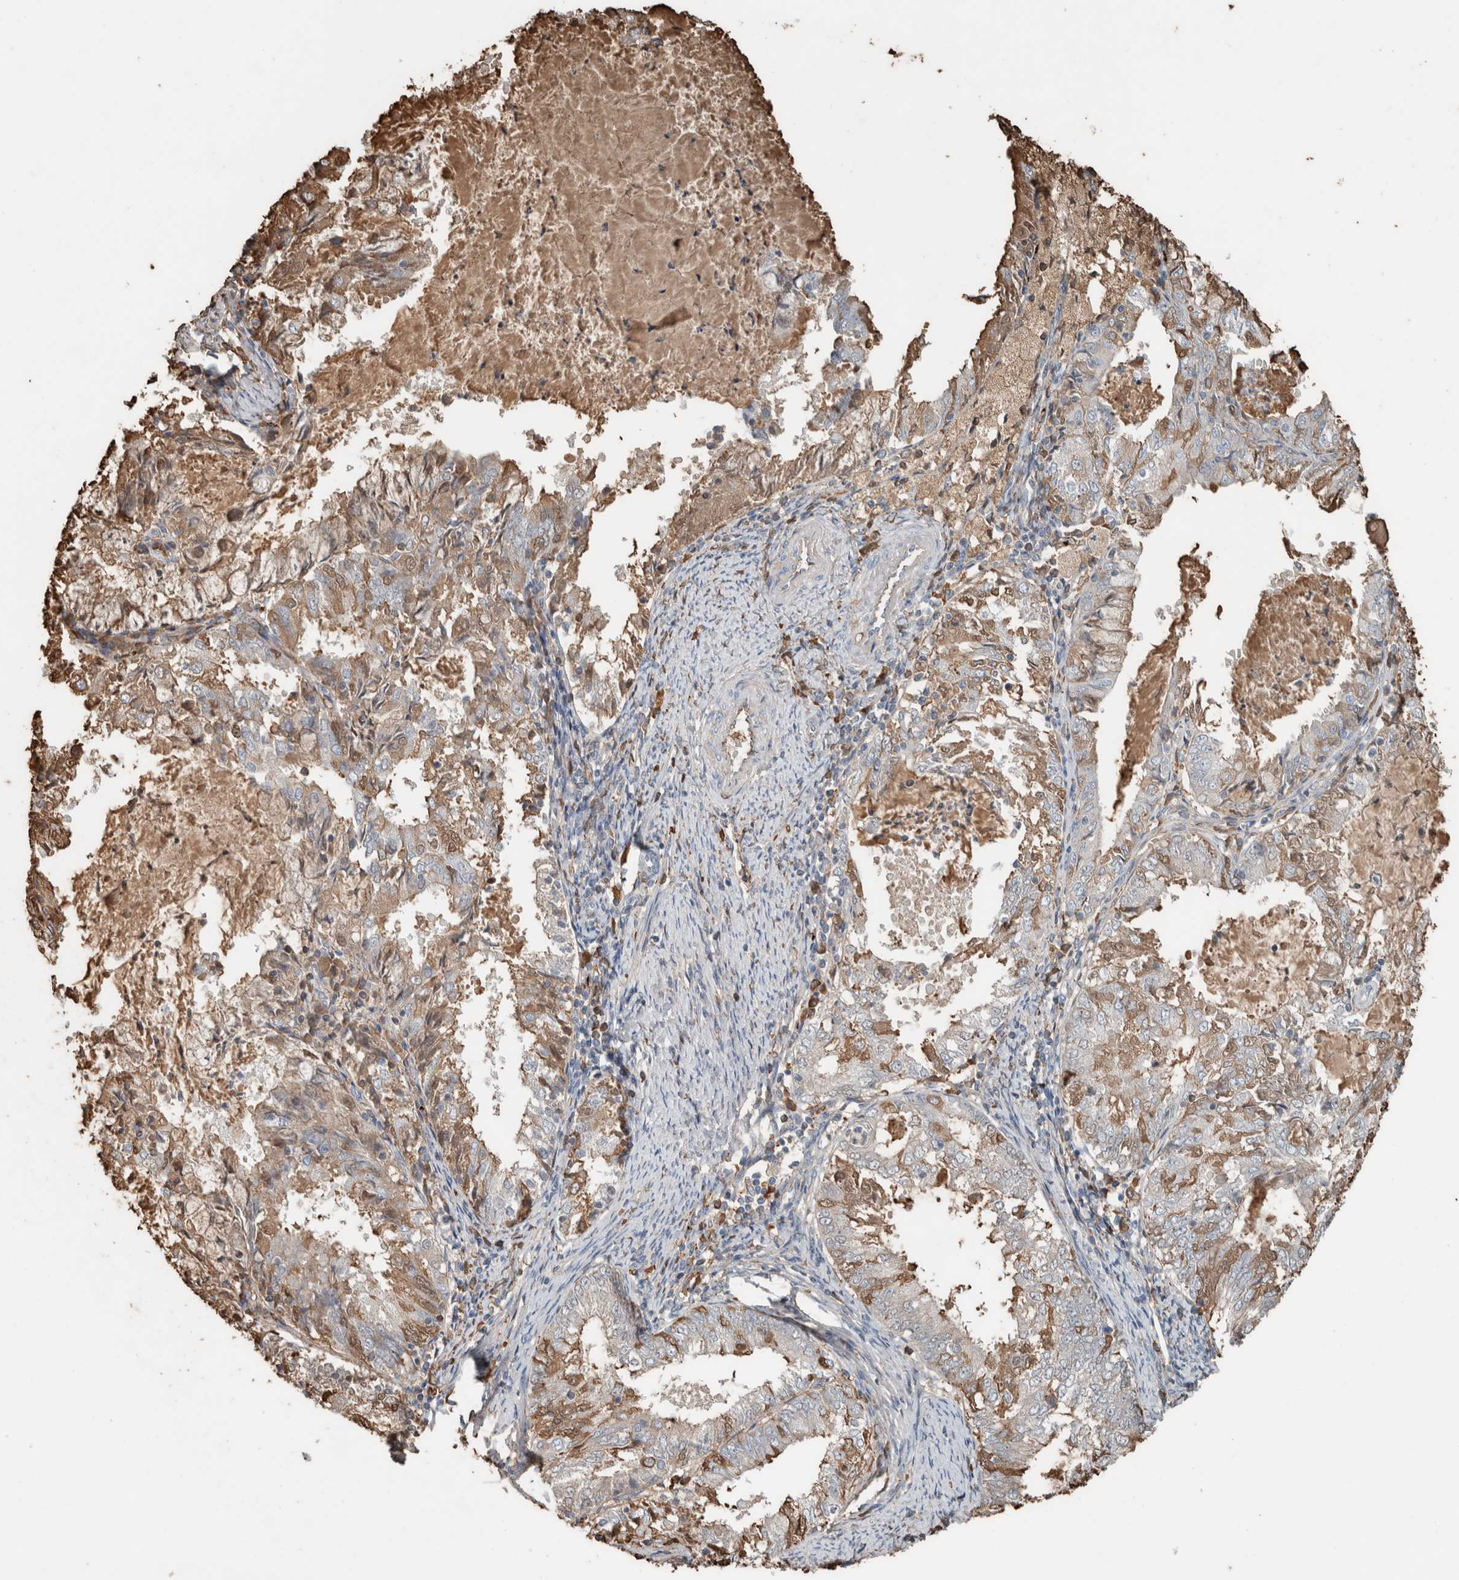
{"staining": {"intensity": "weak", "quantity": ">75%", "location": "cytoplasmic/membranous"}, "tissue": "endometrial cancer", "cell_type": "Tumor cells", "image_type": "cancer", "snomed": [{"axis": "morphology", "description": "Adenocarcinoma, NOS"}, {"axis": "topography", "description": "Endometrium"}], "caption": "Endometrial cancer stained with a protein marker reveals weak staining in tumor cells.", "gene": "USP34", "patient": {"sex": "female", "age": 57}}